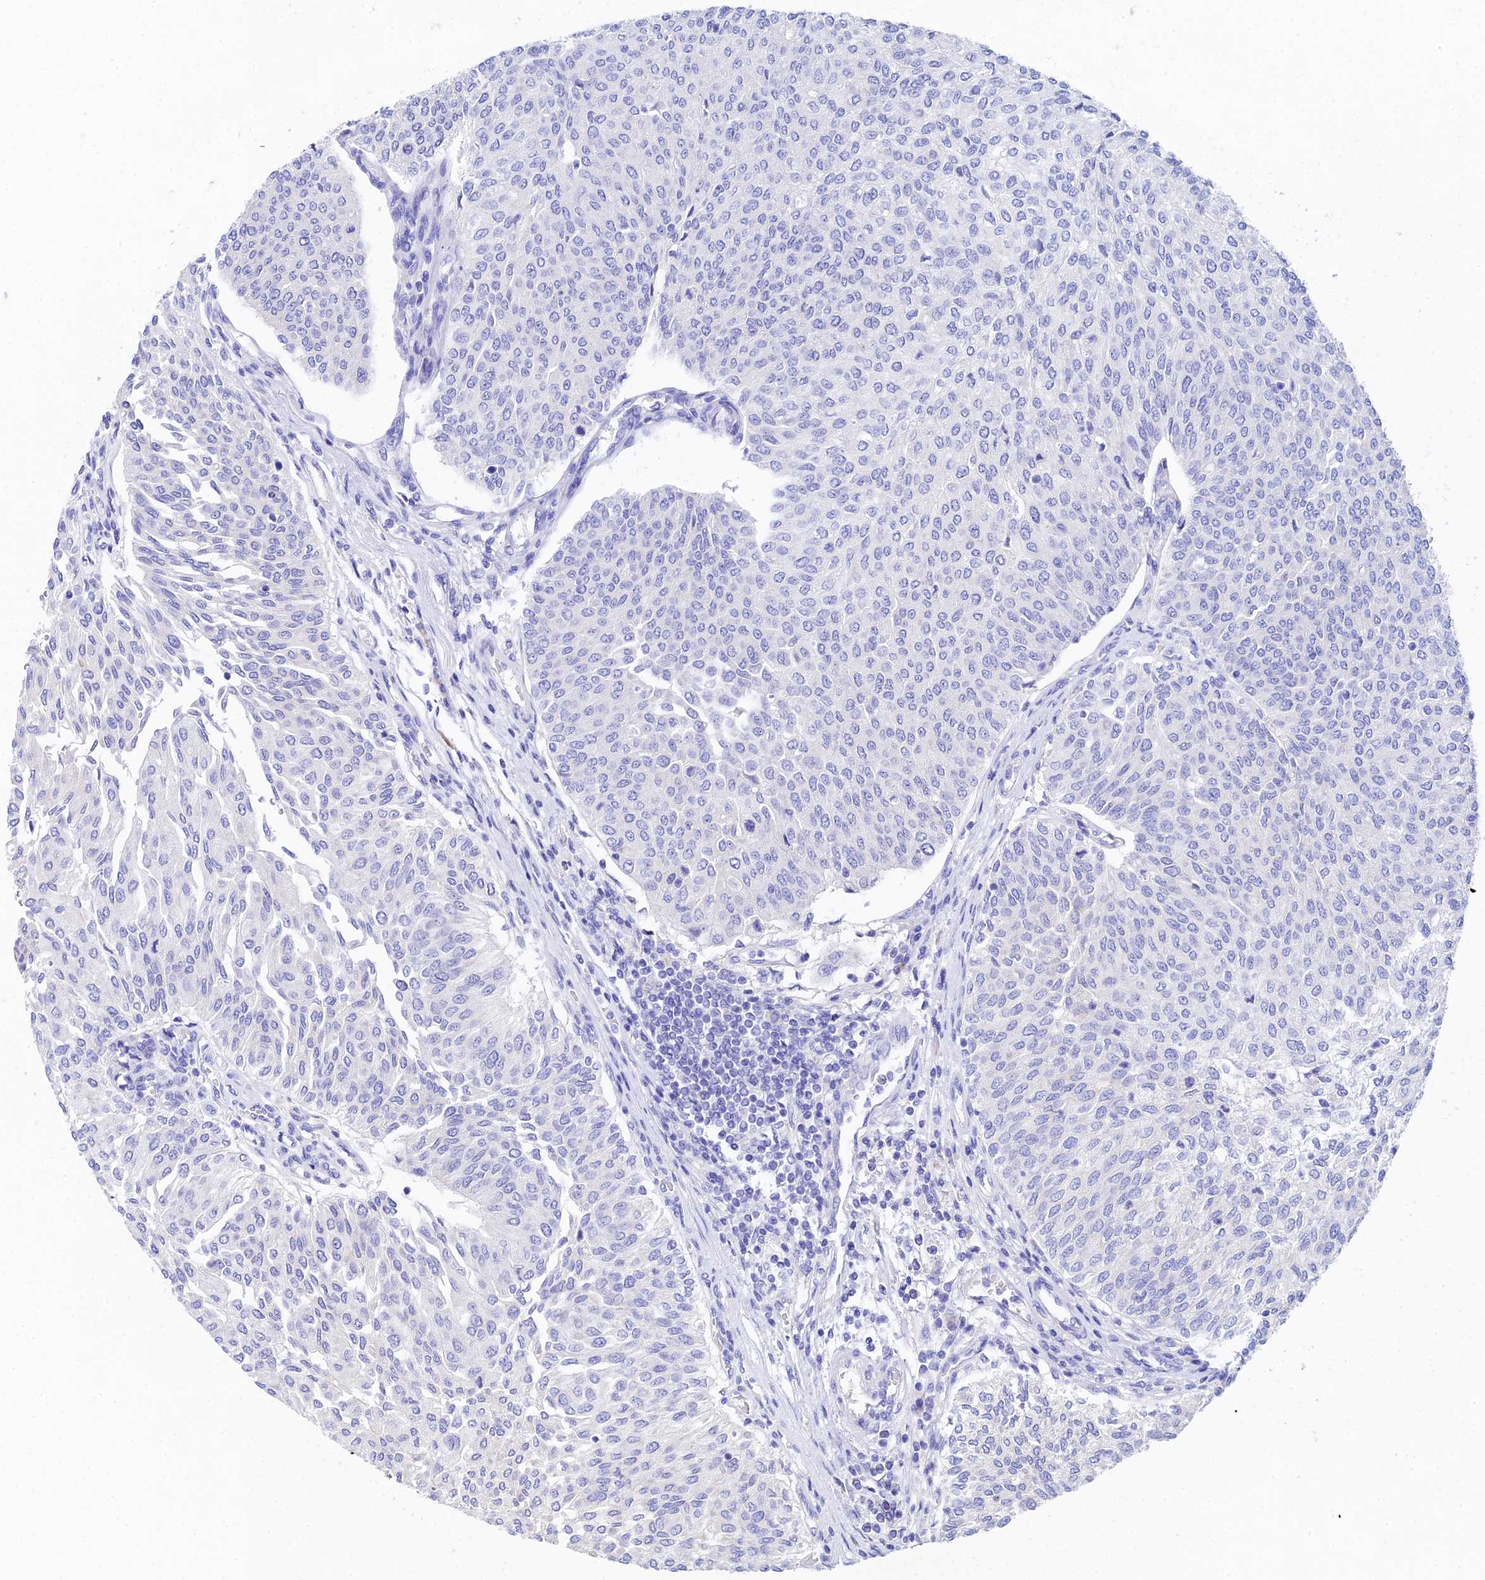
{"staining": {"intensity": "negative", "quantity": "none", "location": "none"}, "tissue": "urothelial cancer", "cell_type": "Tumor cells", "image_type": "cancer", "snomed": [{"axis": "morphology", "description": "Urothelial carcinoma, High grade"}, {"axis": "topography", "description": "Urinary bladder"}], "caption": "An image of urothelial cancer stained for a protein exhibits no brown staining in tumor cells.", "gene": "CEP41", "patient": {"sex": "female", "age": 79}}